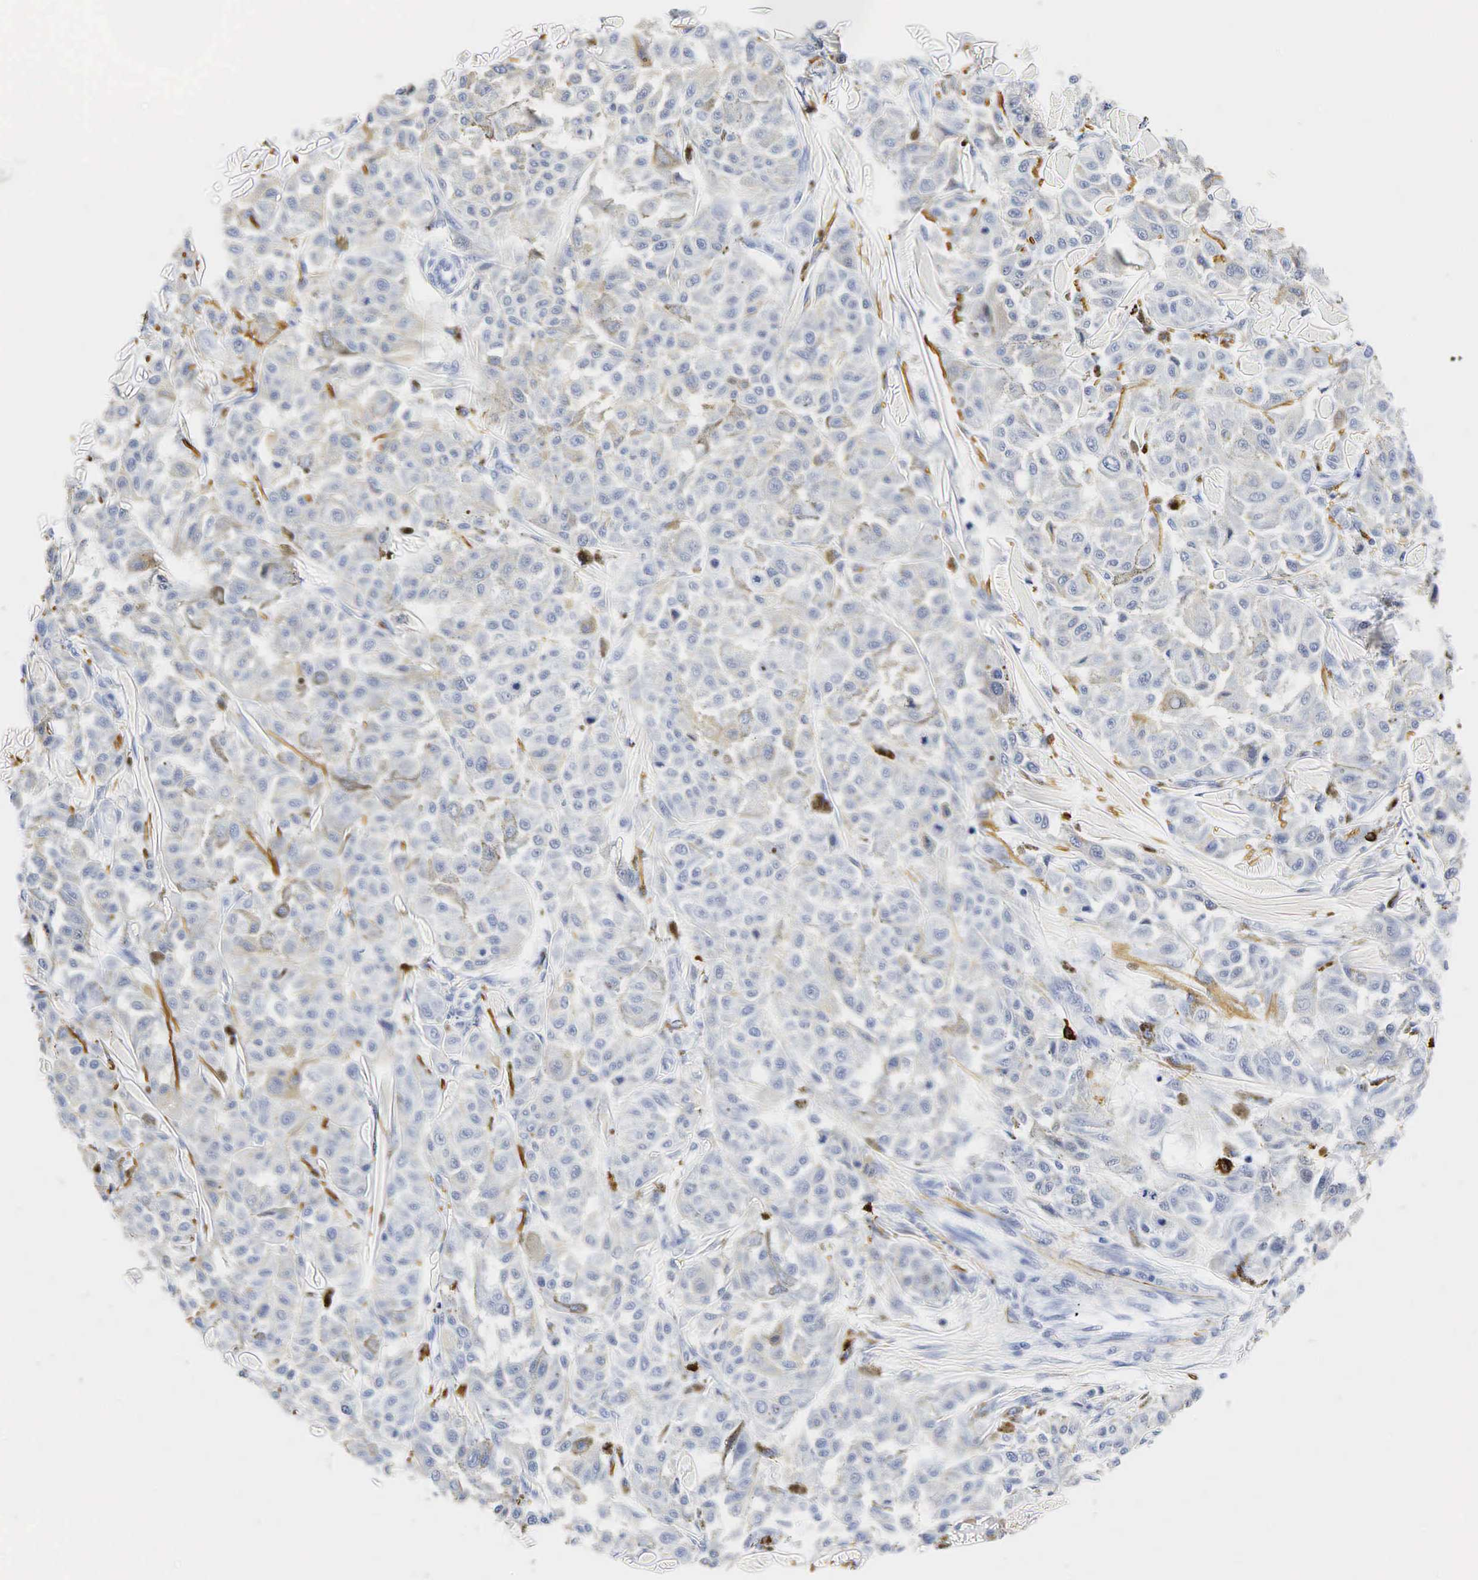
{"staining": {"intensity": "weak", "quantity": "25%-75%", "location": "cytoplasmic/membranous"}, "tissue": "melanoma", "cell_type": "Tumor cells", "image_type": "cancer", "snomed": [{"axis": "morphology", "description": "Malignant melanoma, NOS"}, {"axis": "topography", "description": "Skin"}], "caption": "Tumor cells demonstrate weak cytoplasmic/membranous staining in approximately 25%-75% of cells in melanoma.", "gene": "LYZ", "patient": {"sex": "female", "age": 64}}